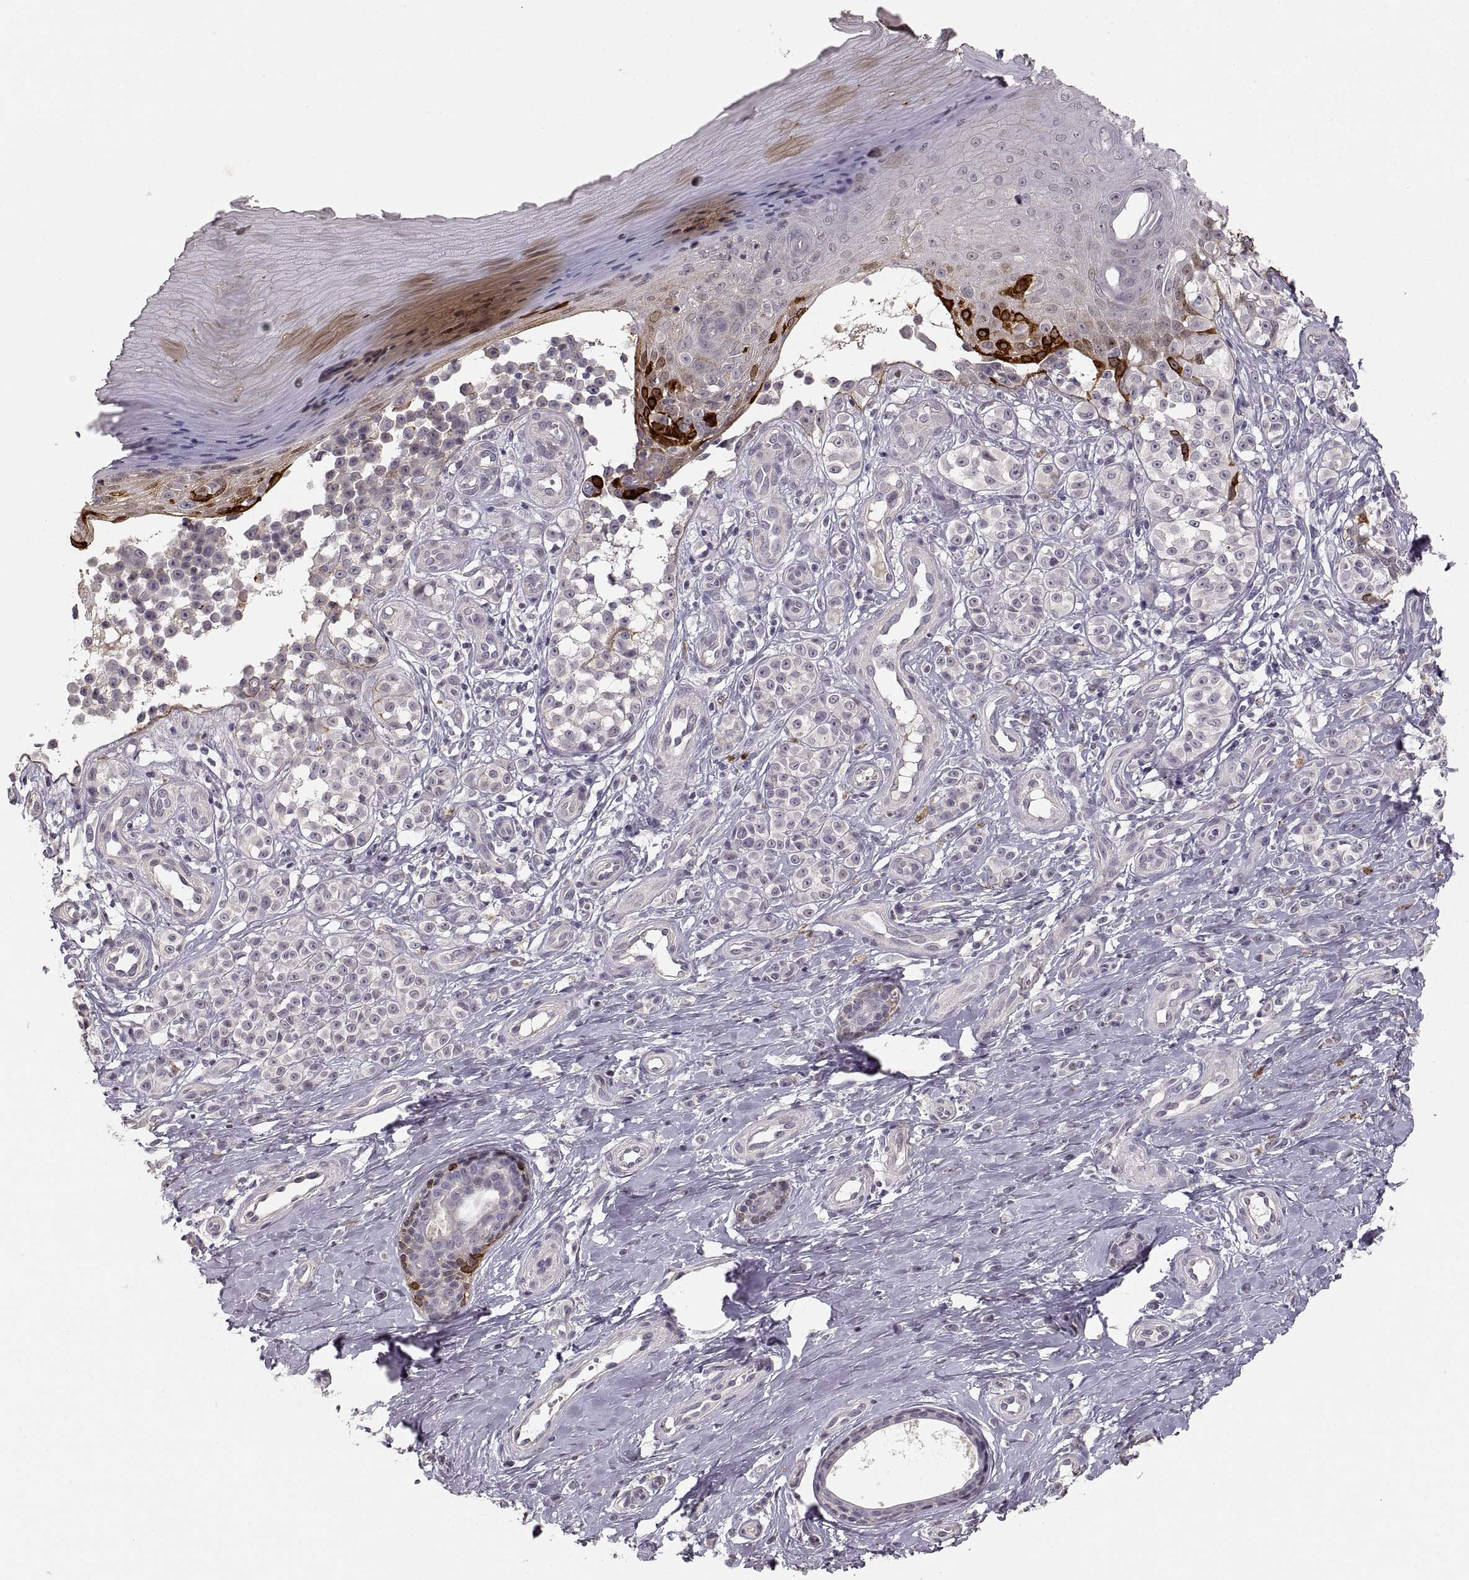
{"staining": {"intensity": "negative", "quantity": "none", "location": "none"}, "tissue": "melanoma", "cell_type": "Tumor cells", "image_type": "cancer", "snomed": [{"axis": "morphology", "description": "Malignant melanoma, NOS"}, {"axis": "topography", "description": "Skin"}], "caption": "Histopathology image shows no protein positivity in tumor cells of malignant melanoma tissue.", "gene": "LAMC2", "patient": {"sex": "female", "age": 76}}